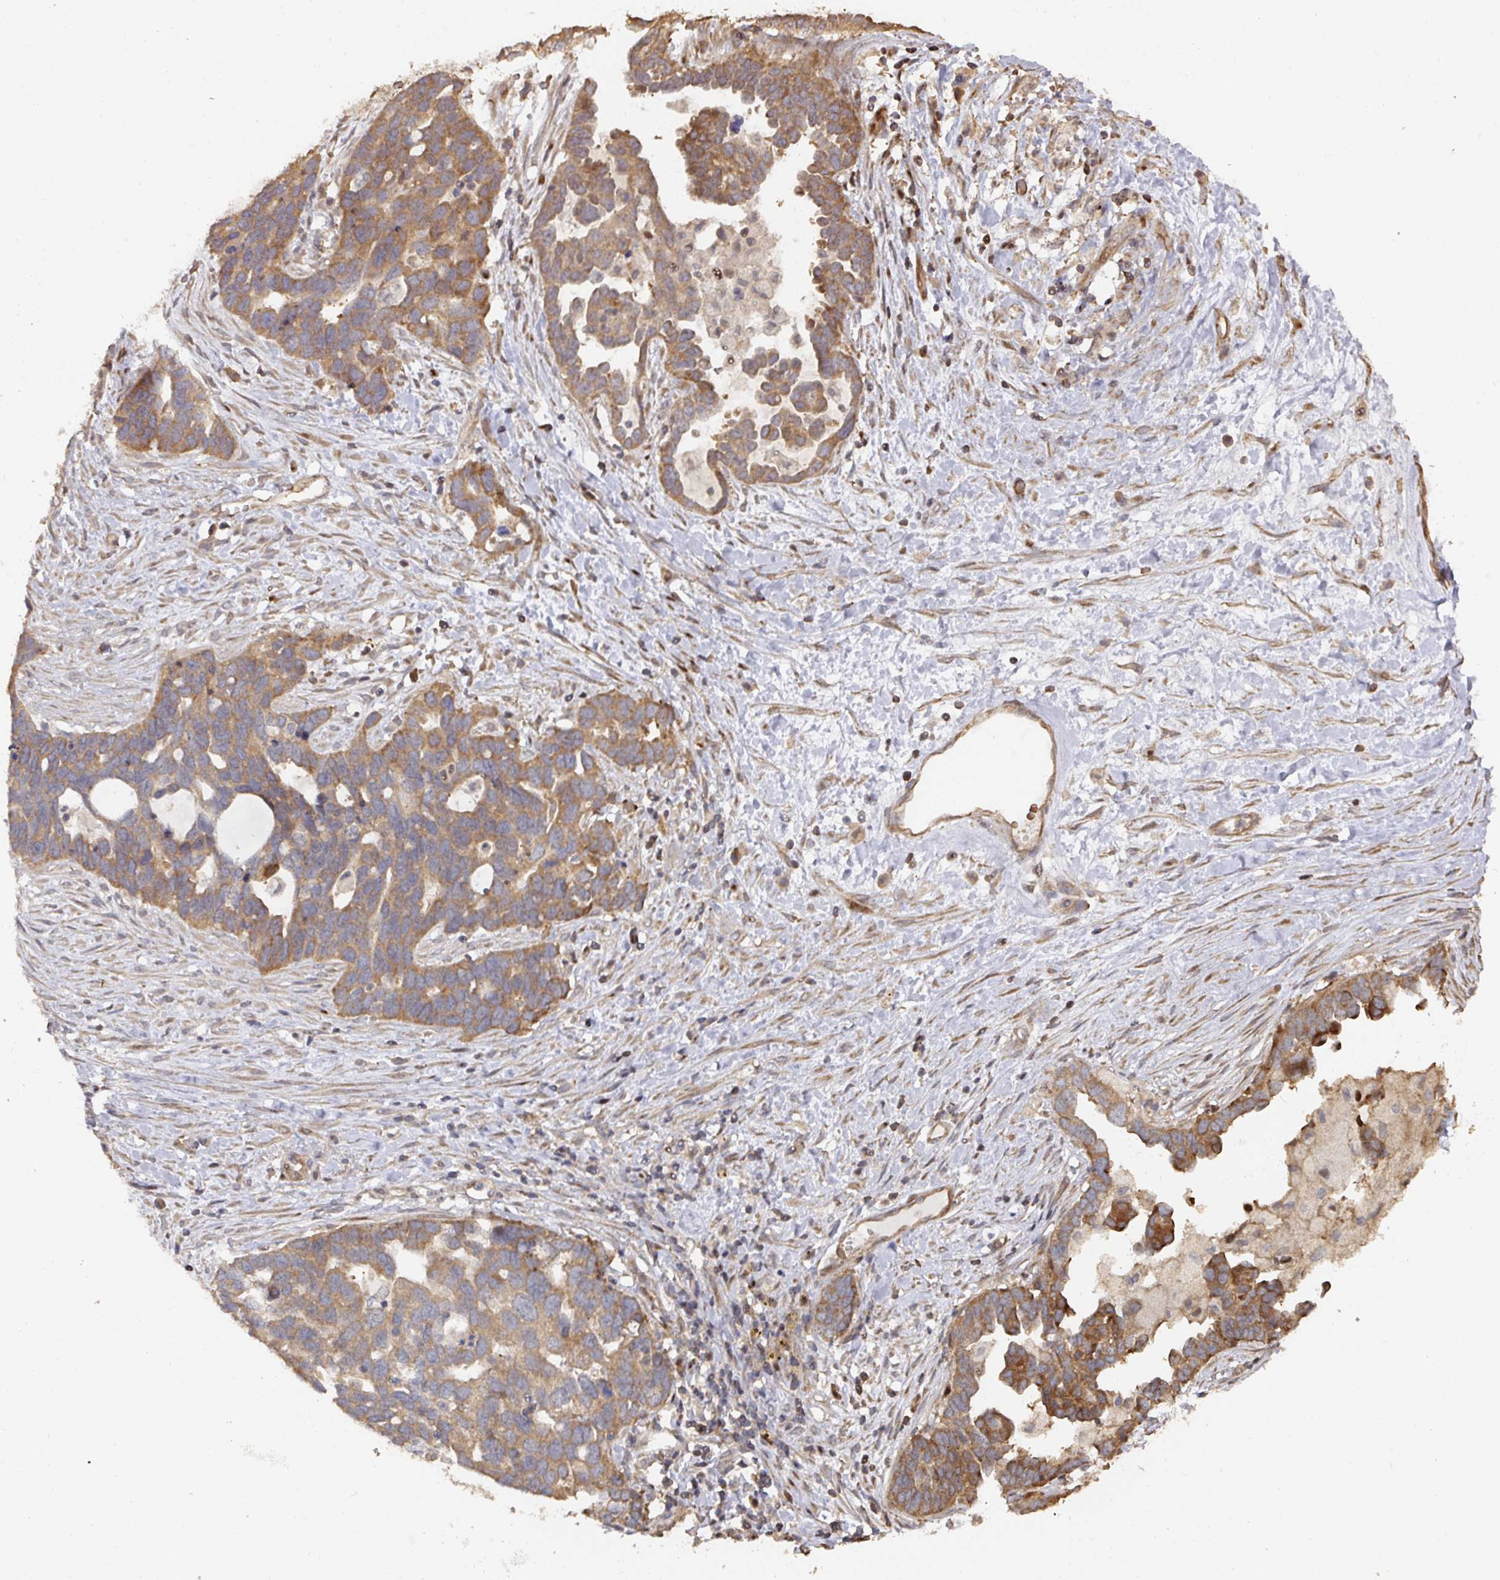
{"staining": {"intensity": "moderate", "quantity": ">75%", "location": "cytoplasmic/membranous"}, "tissue": "ovarian cancer", "cell_type": "Tumor cells", "image_type": "cancer", "snomed": [{"axis": "morphology", "description": "Cystadenocarcinoma, serous, NOS"}, {"axis": "topography", "description": "Ovary"}], "caption": "Moderate cytoplasmic/membranous staining for a protein is present in about >75% of tumor cells of ovarian cancer (serous cystadenocarcinoma) using immunohistochemistry.", "gene": "CA7", "patient": {"sex": "female", "age": 54}}